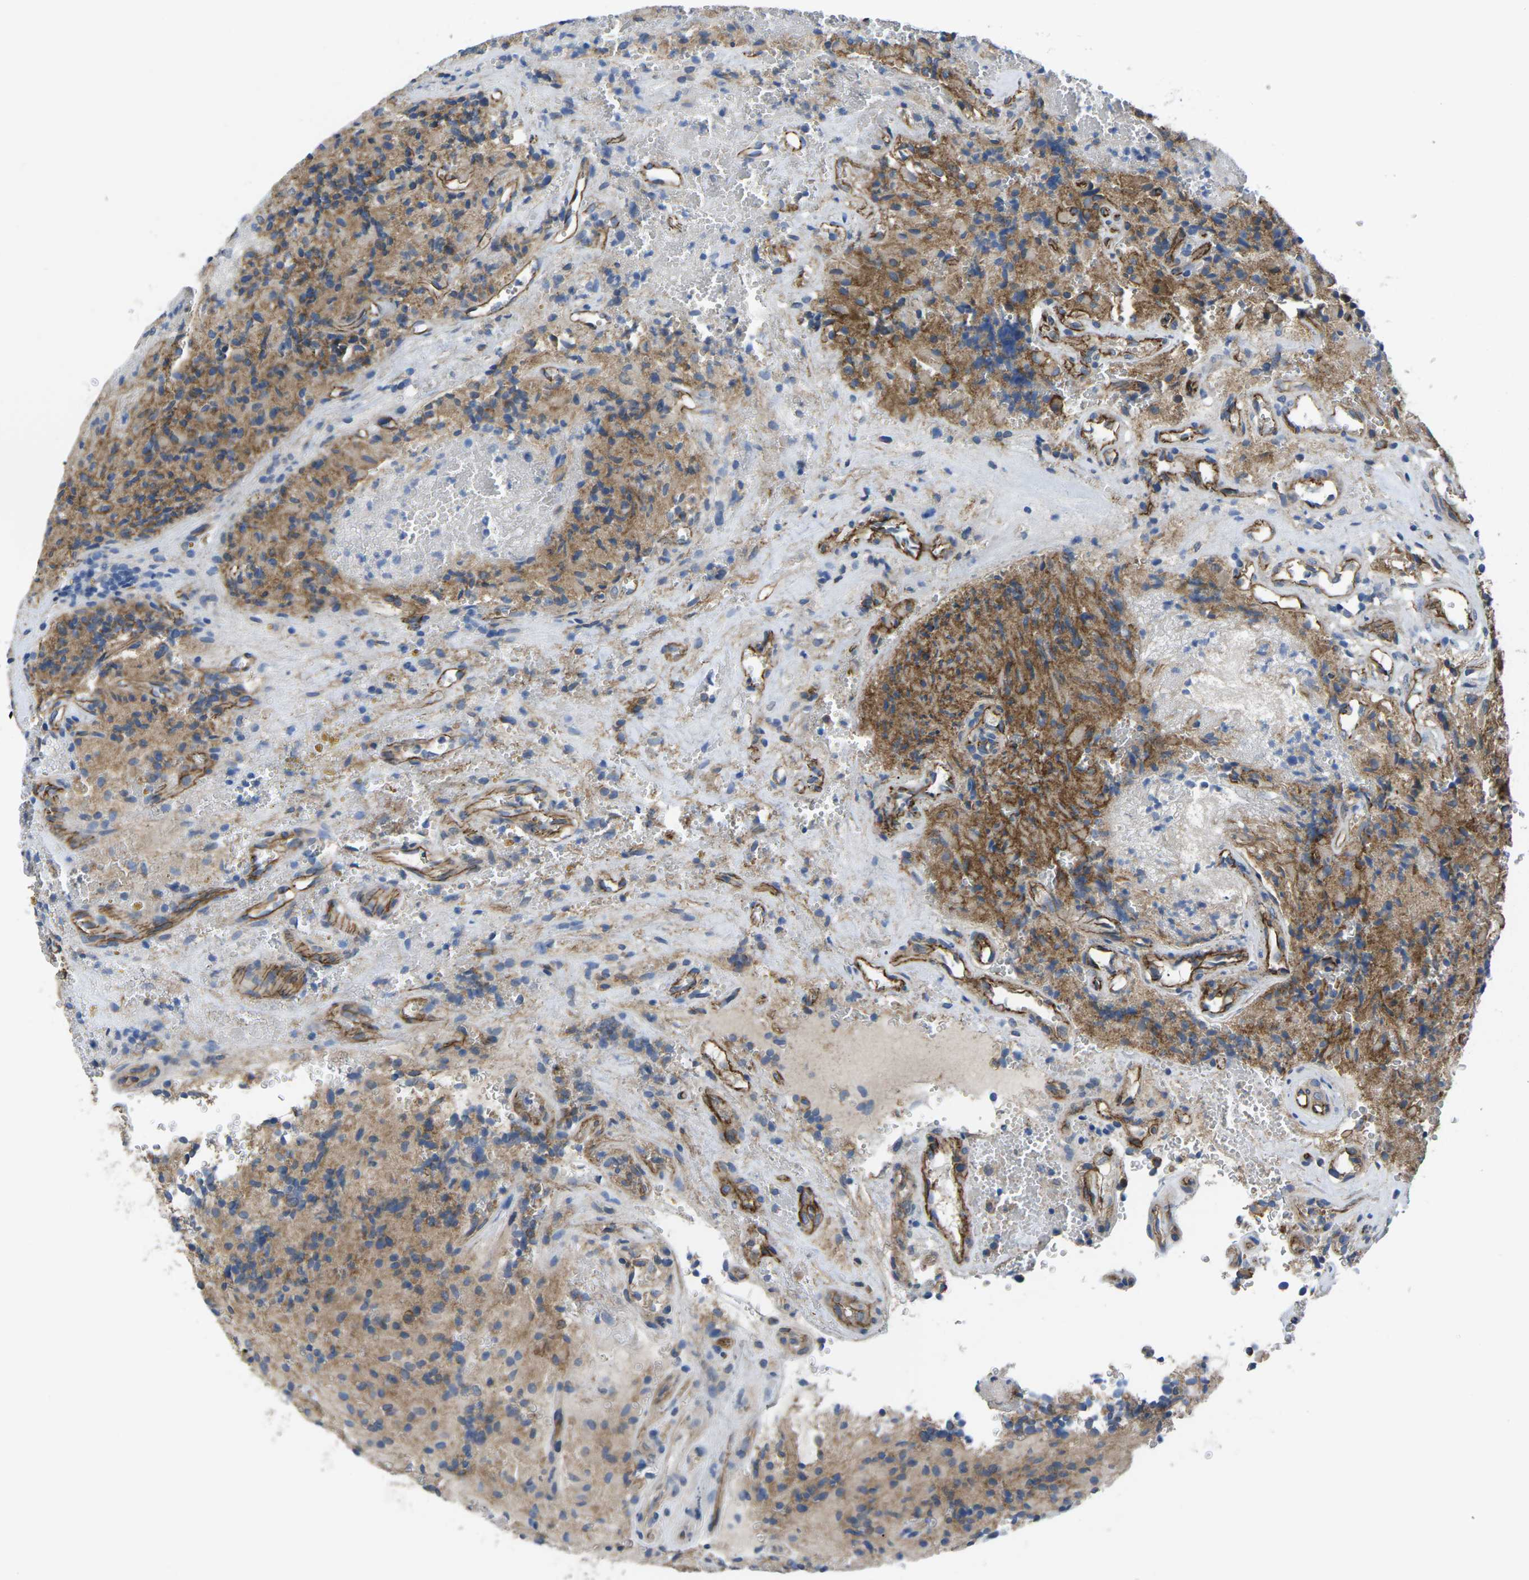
{"staining": {"intensity": "moderate", "quantity": ">75%", "location": "cytoplasmic/membranous"}, "tissue": "glioma", "cell_type": "Tumor cells", "image_type": "cancer", "snomed": [{"axis": "morphology", "description": "Glioma, malignant, High grade"}, {"axis": "topography", "description": "Brain"}], "caption": "Tumor cells display medium levels of moderate cytoplasmic/membranous positivity in approximately >75% of cells in human glioma.", "gene": "CTNND1", "patient": {"sex": "male", "age": 71}}